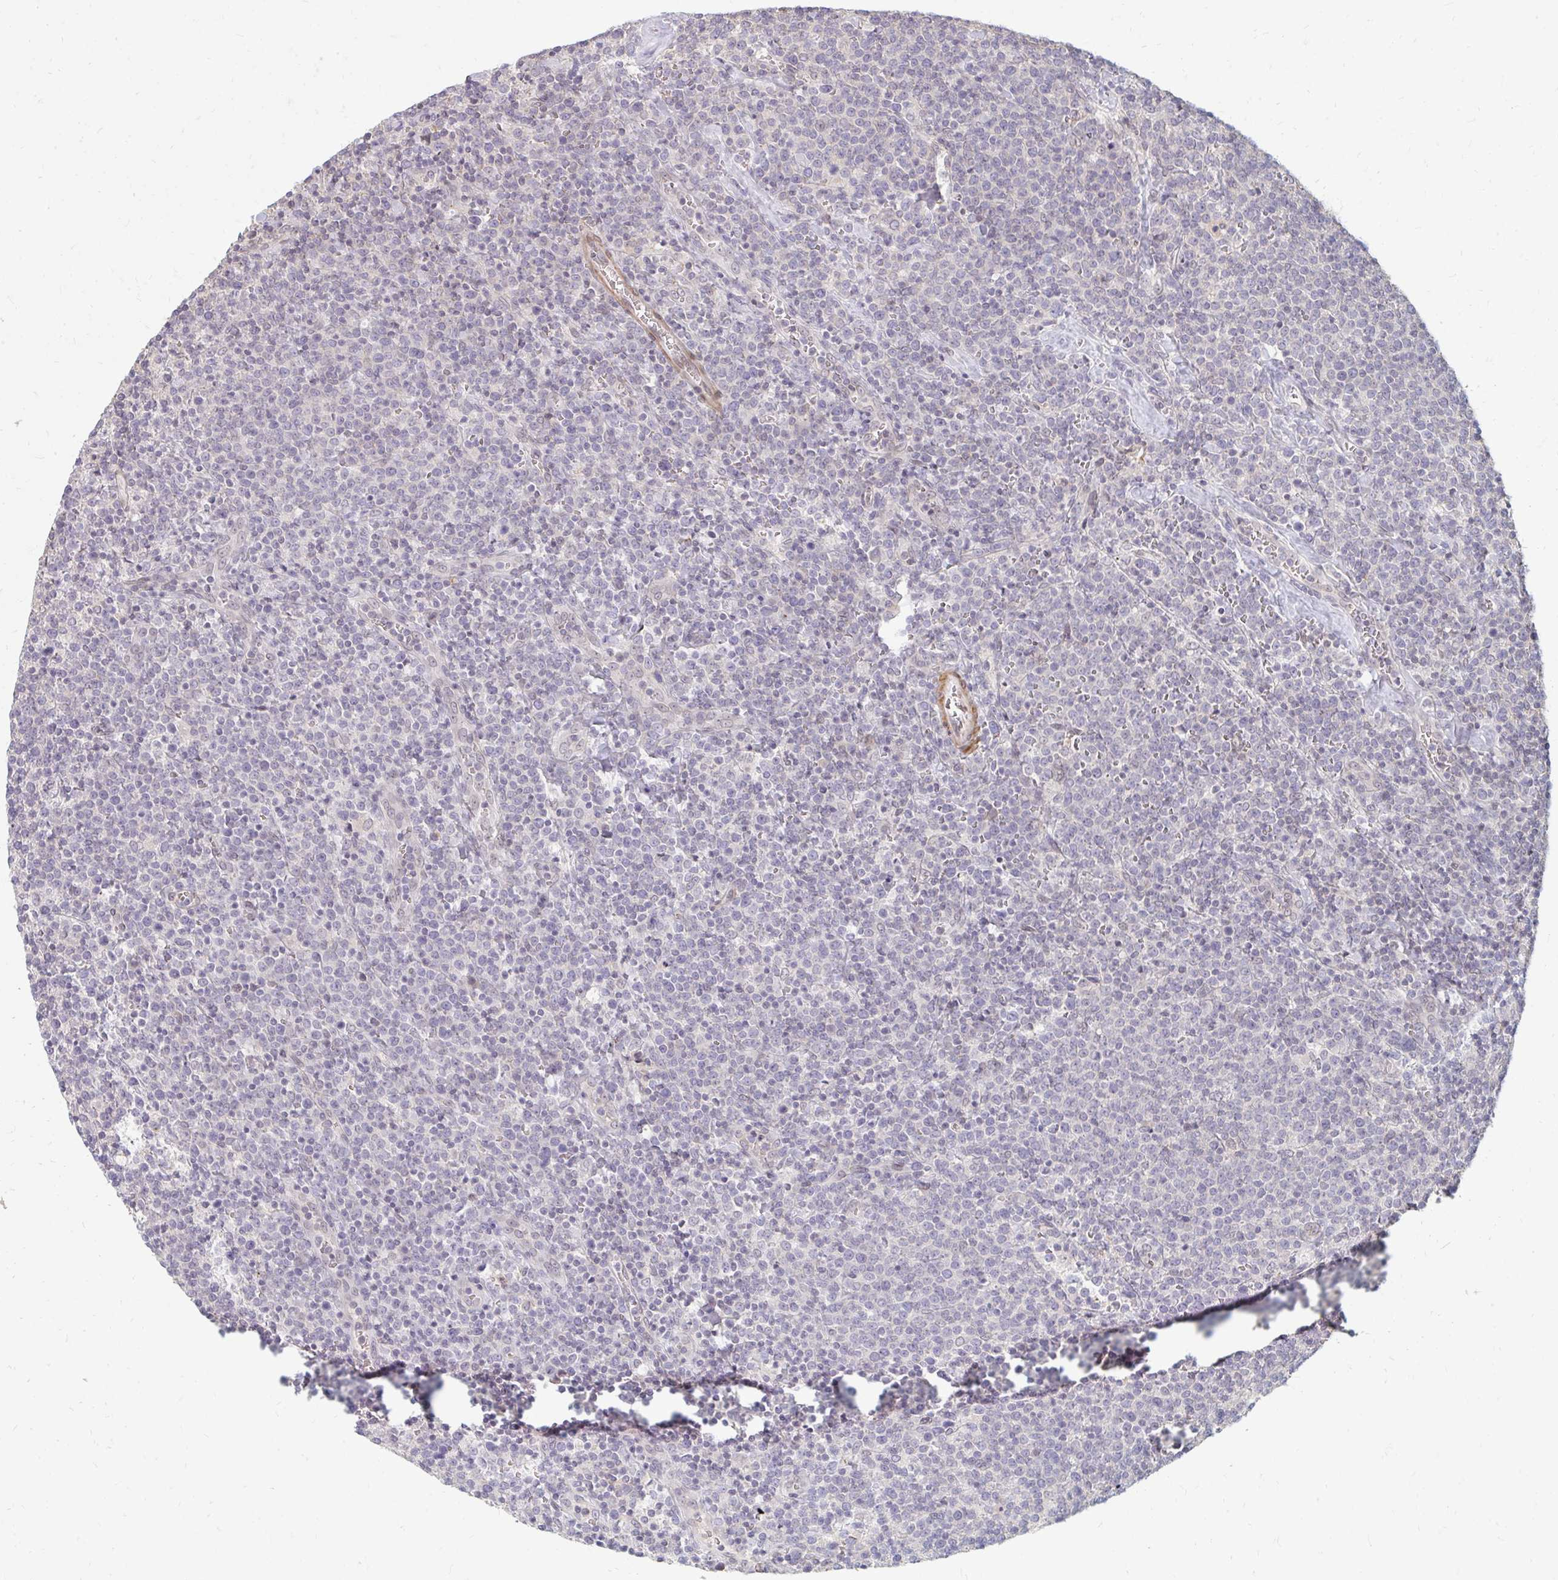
{"staining": {"intensity": "negative", "quantity": "none", "location": "none"}, "tissue": "lymphoma", "cell_type": "Tumor cells", "image_type": "cancer", "snomed": [{"axis": "morphology", "description": "Malignant lymphoma, non-Hodgkin's type, High grade"}, {"axis": "topography", "description": "Lymph node"}], "caption": "Tumor cells are negative for brown protein staining in lymphoma.", "gene": "GPC5", "patient": {"sex": "male", "age": 61}}